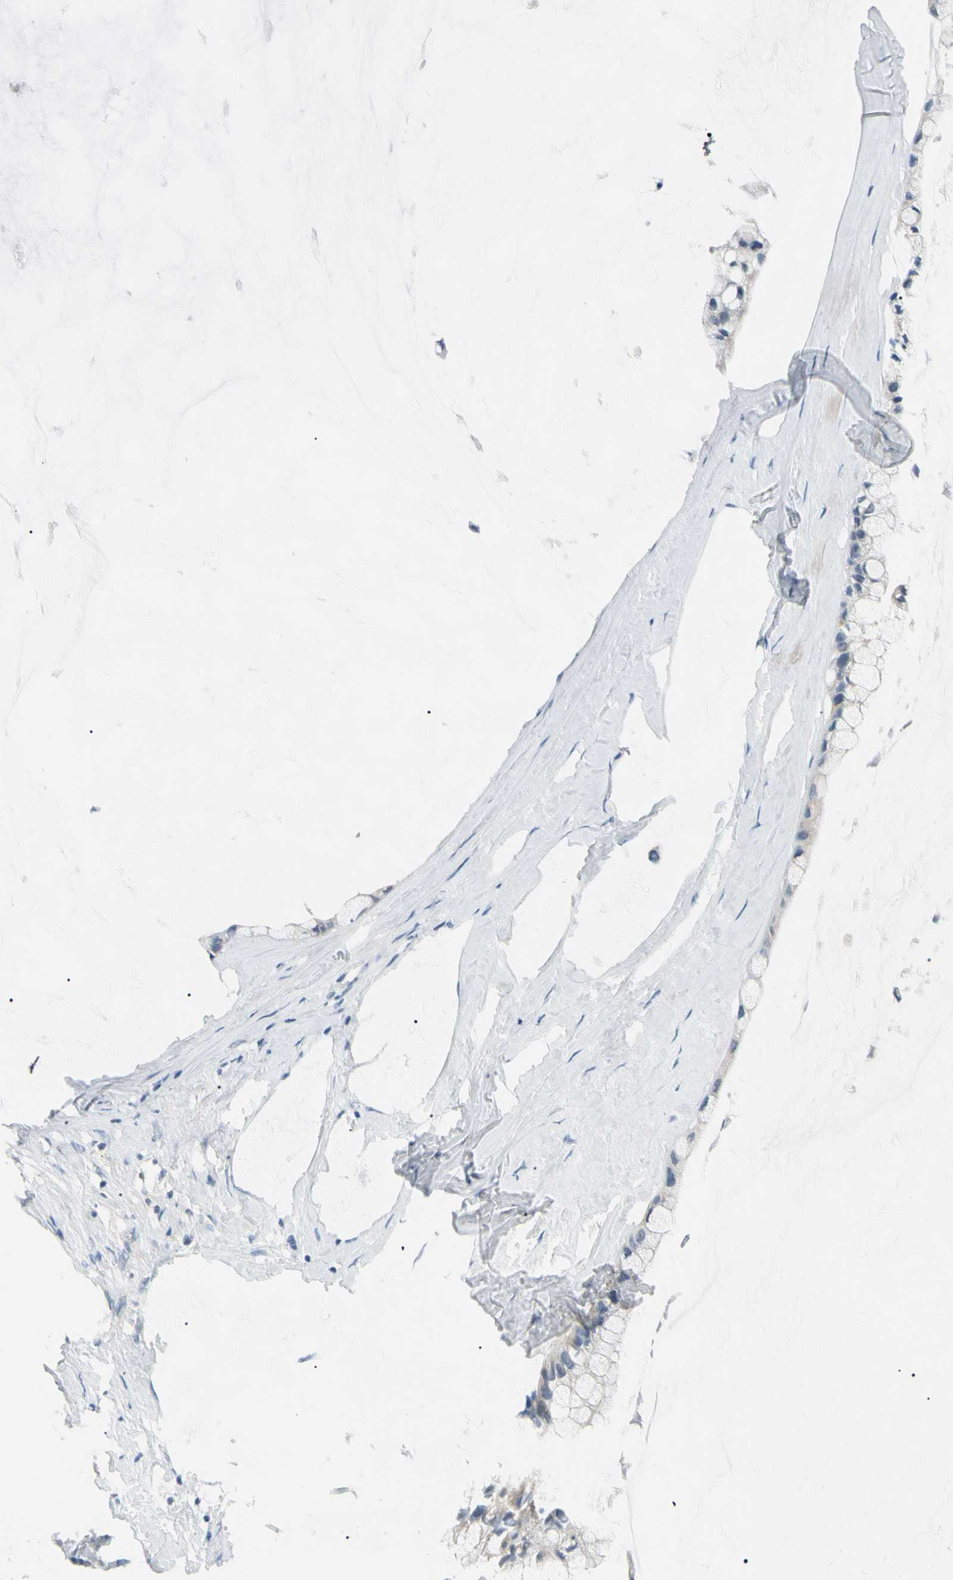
{"staining": {"intensity": "negative", "quantity": "none", "location": "none"}, "tissue": "ovarian cancer", "cell_type": "Tumor cells", "image_type": "cancer", "snomed": [{"axis": "morphology", "description": "Cystadenocarcinoma, mucinous, NOS"}, {"axis": "topography", "description": "Ovary"}], "caption": "There is no significant staining in tumor cells of mucinous cystadenocarcinoma (ovarian).", "gene": "SLC6A15", "patient": {"sex": "female", "age": 39}}